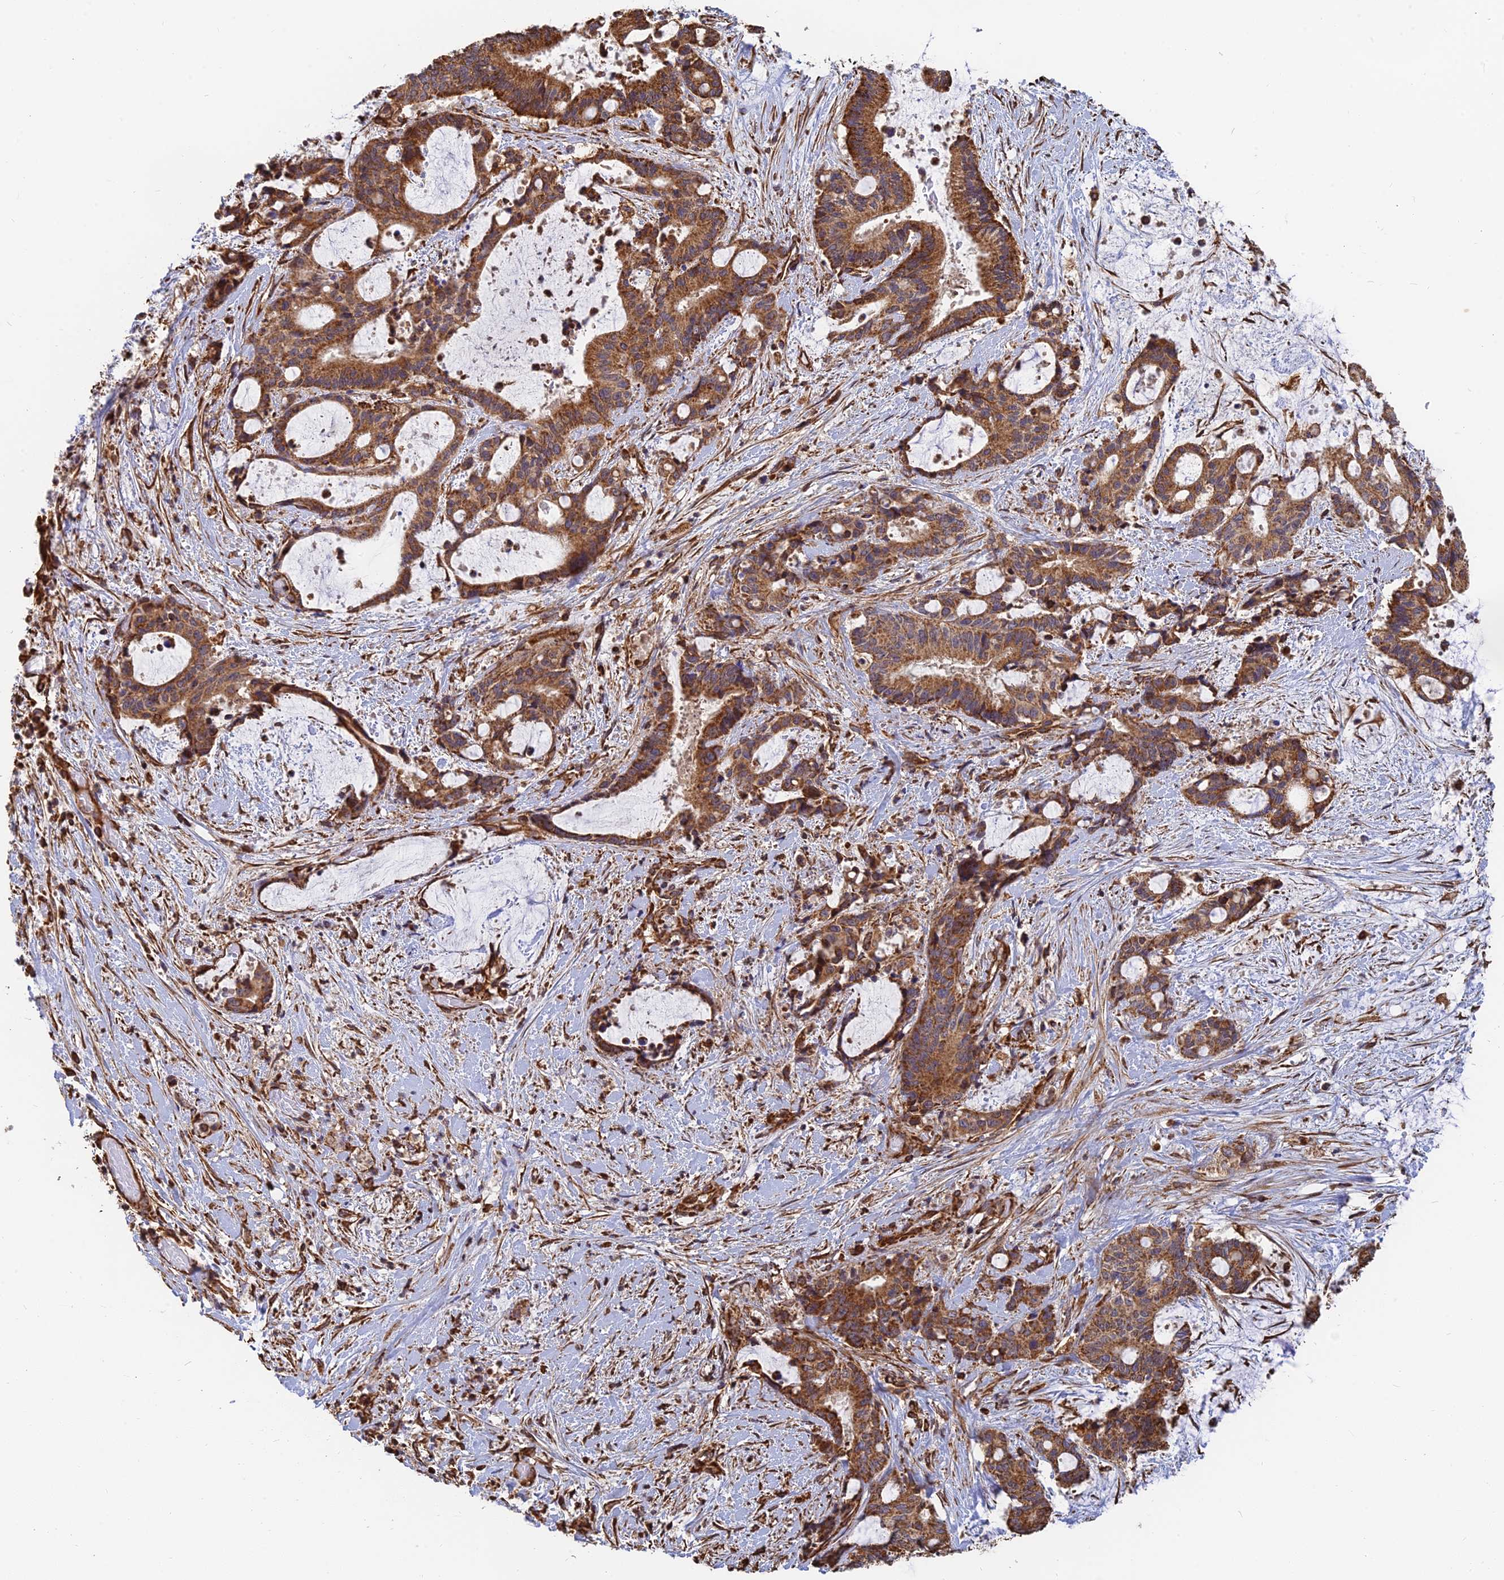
{"staining": {"intensity": "strong", "quantity": ">75%", "location": "cytoplasmic/membranous"}, "tissue": "liver cancer", "cell_type": "Tumor cells", "image_type": "cancer", "snomed": [{"axis": "morphology", "description": "Normal tissue, NOS"}, {"axis": "morphology", "description": "Cholangiocarcinoma"}, {"axis": "topography", "description": "Liver"}, {"axis": "topography", "description": "Peripheral nerve tissue"}], "caption": "Immunohistochemical staining of human cholangiocarcinoma (liver) reveals high levels of strong cytoplasmic/membranous expression in approximately >75% of tumor cells. (Stains: DAB in brown, nuclei in blue, Microscopy: brightfield microscopy at high magnification).", "gene": "DSTYK", "patient": {"sex": "female", "age": 73}}